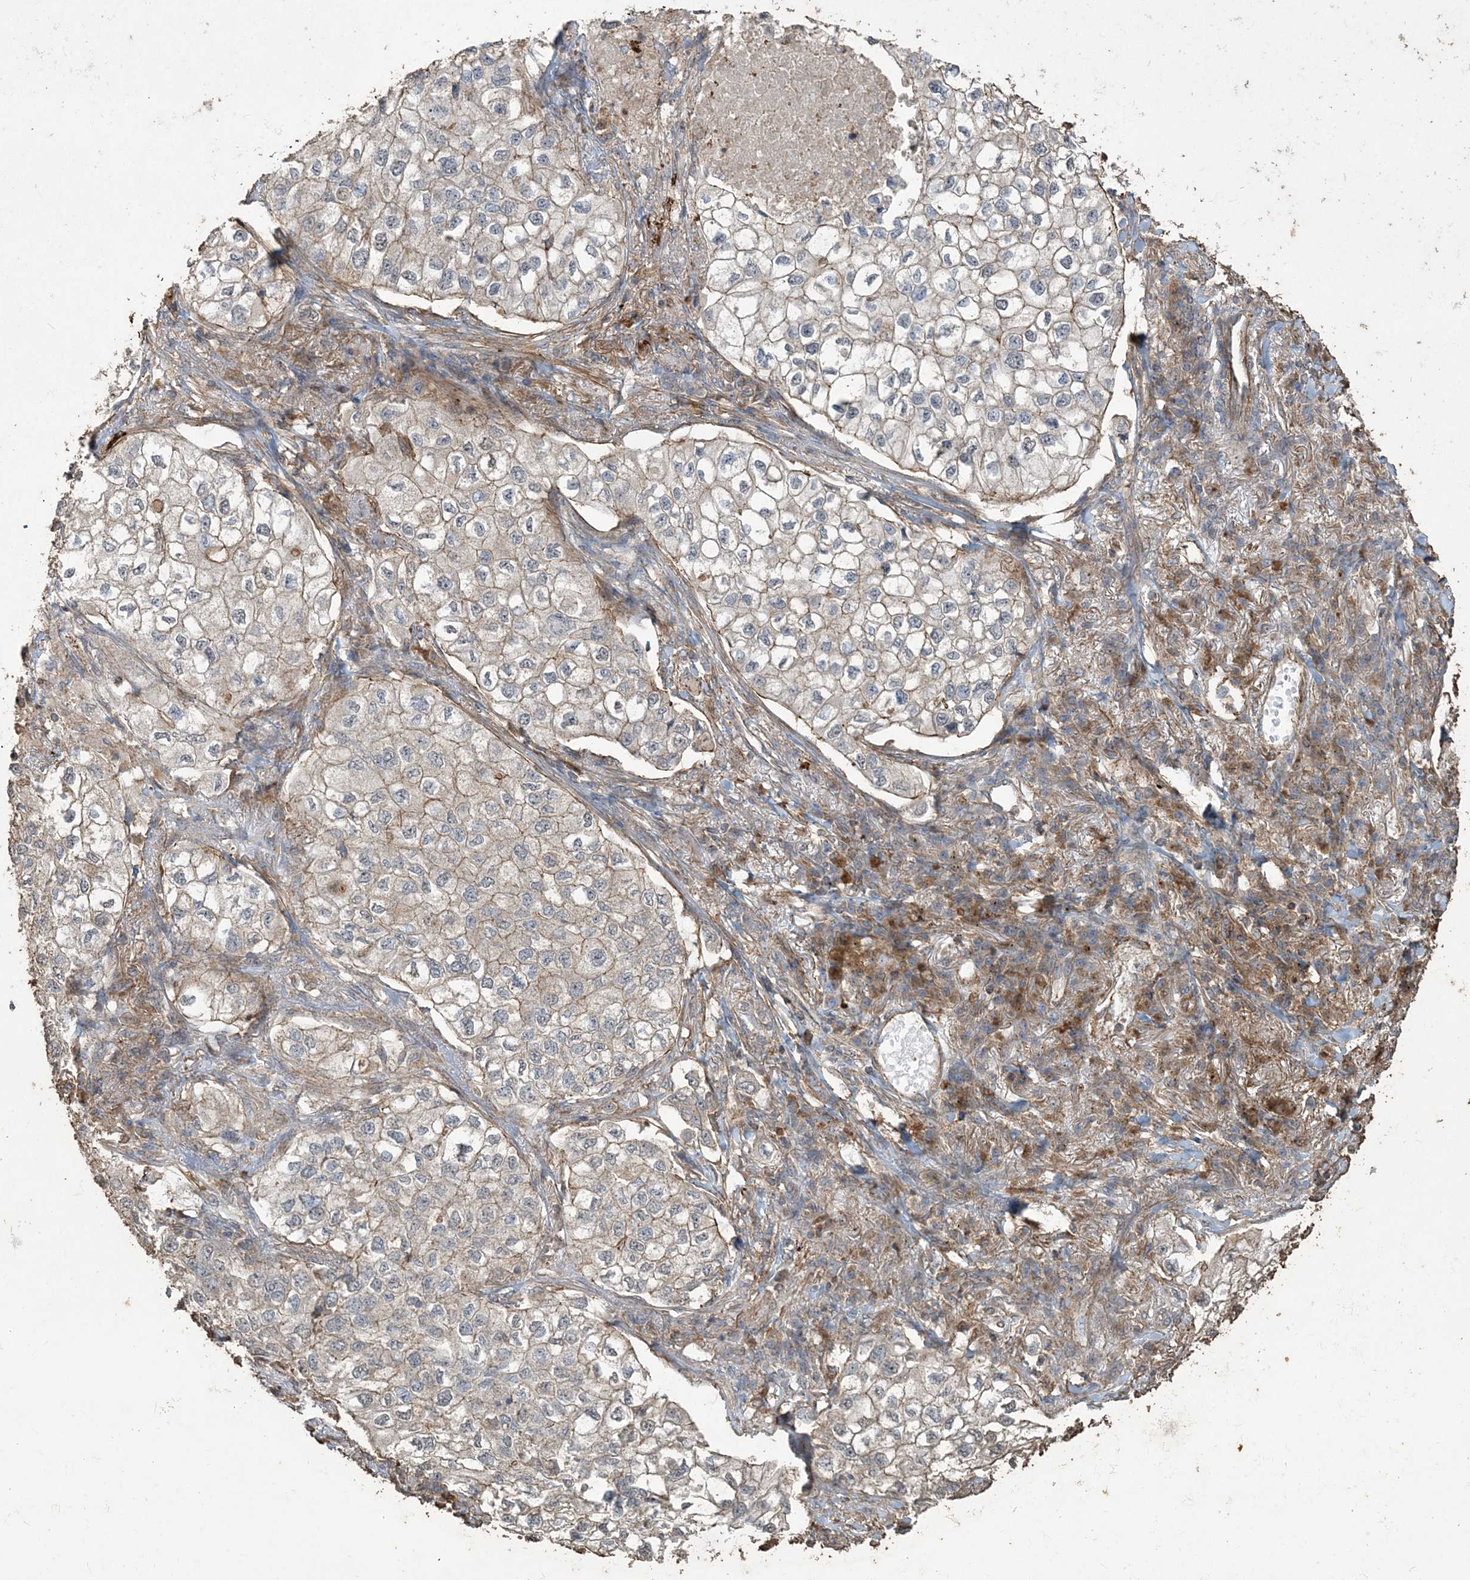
{"staining": {"intensity": "weak", "quantity": ">75%", "location": "cytoplasmic/membranous"}, "tissue": "lung cancer", "cell_type": "Tumor cells", "image_type": "cancer", "snomed": [{"axis": "morphology", "description": "Adenocarcinoma, NOS"}, {"axis": "topography", "description": "Lung"}], "caption": "IHC histopathology image of human lung cancer (adenocarcinoma) stained for a protein (brown), which exhibits low levels of weak cytoplasmic/membranous expression in approximately >75% of tumor cells.", "gene": "TTC7A", "patient": {"sex": "male", "age": 63}}